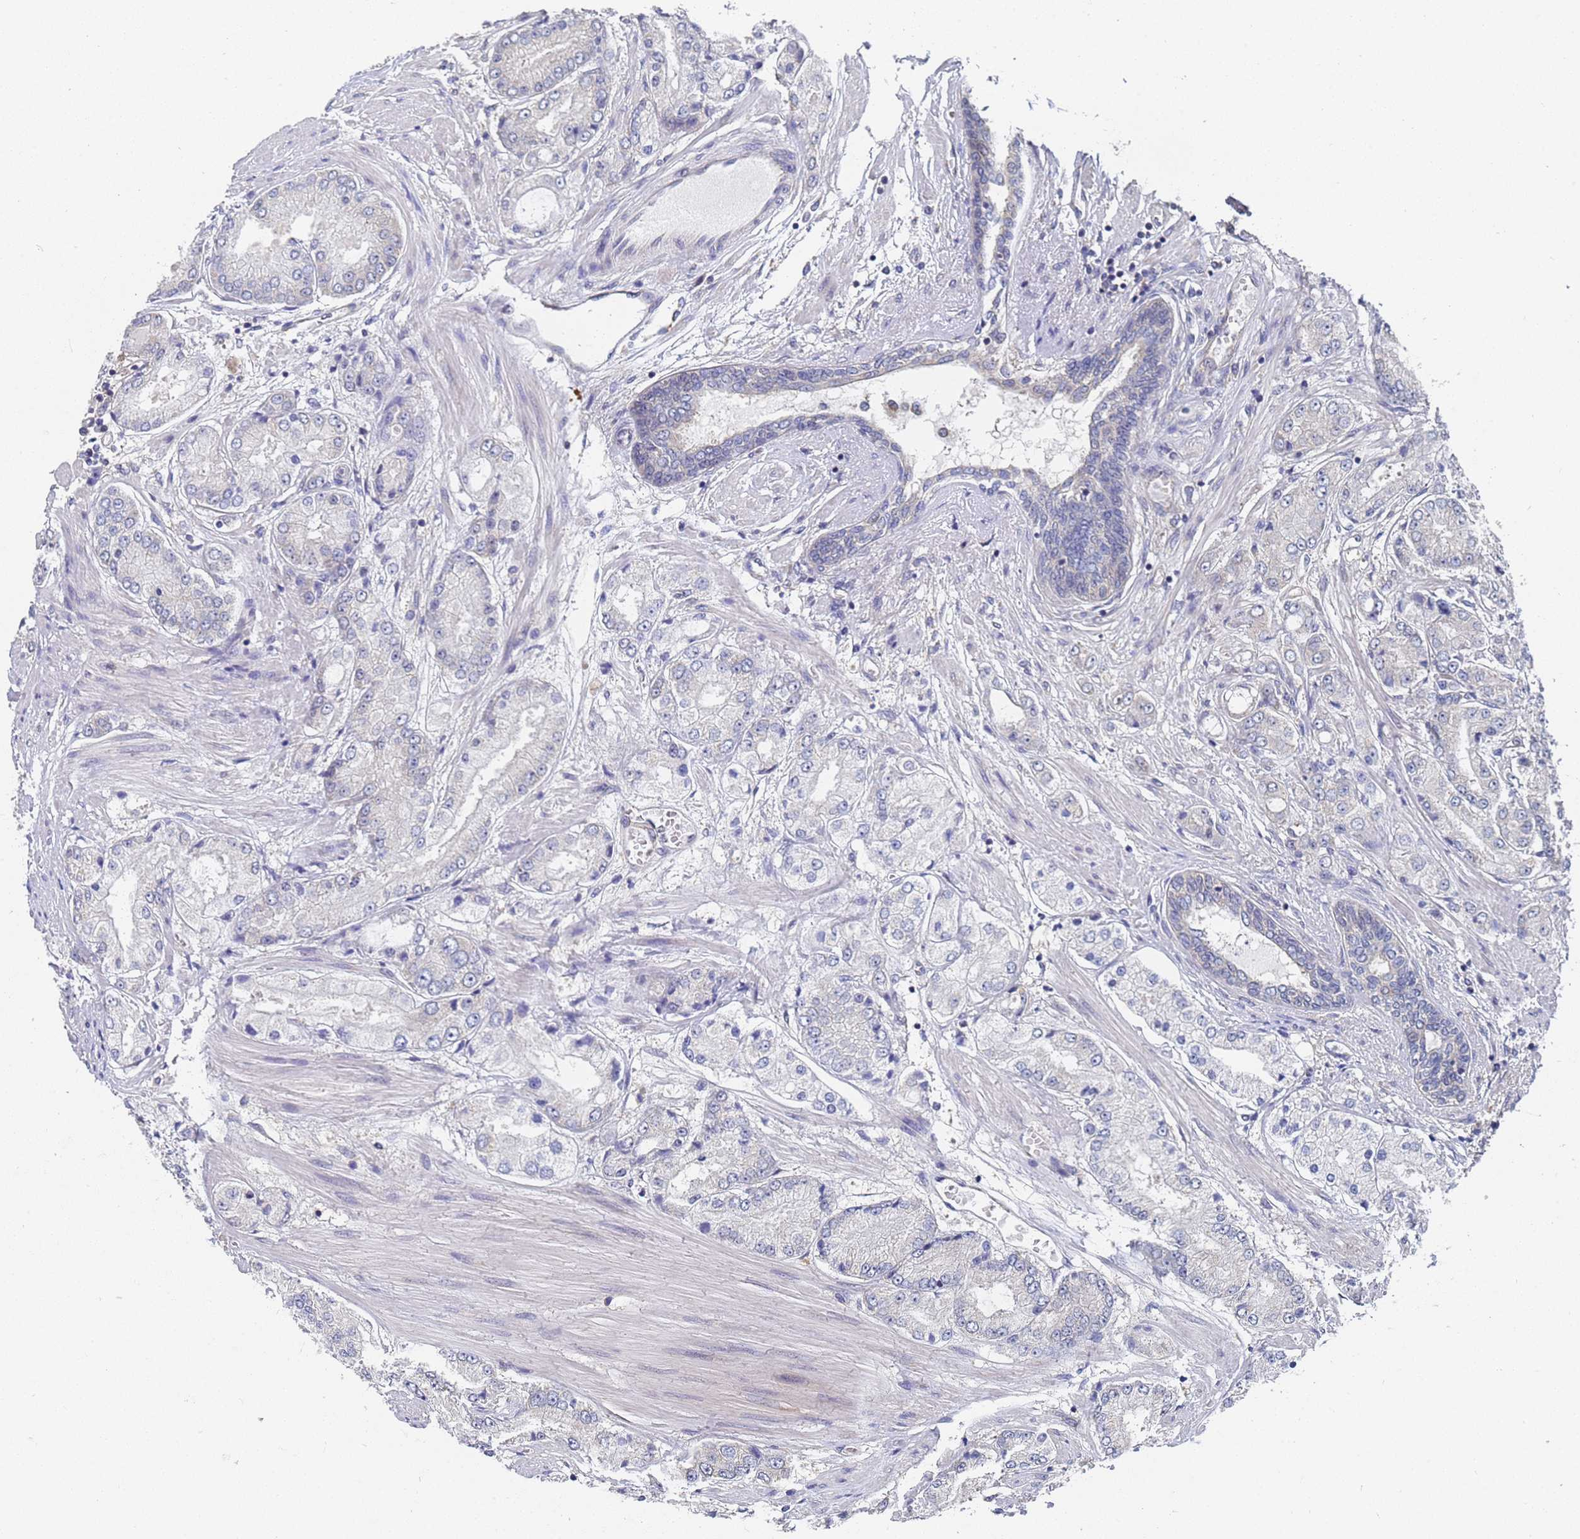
{"staining": {"intensity": "negative", "quantity": "none", "location": "none"}, "tissue": "prostate cancer", "cell_type": "Tumor cells", "image_type": "cancer", "snomed": [{"axis": "morphology", "description": "Adenocarcinoma, High grade"}, {"axis": "topography", "description": "Prostate"}], "caption": "Image shows no protein staining in tumor cells of prostate cancer (adenocarcinoma (high-grade)) tissue. (Brightfield microscopy of DAB (3,3'-diaminobenzidine) immunohistochemistry at high magnification).", "gene": "ALS2CL", "patient": {"sex": "male", "age": 59}}